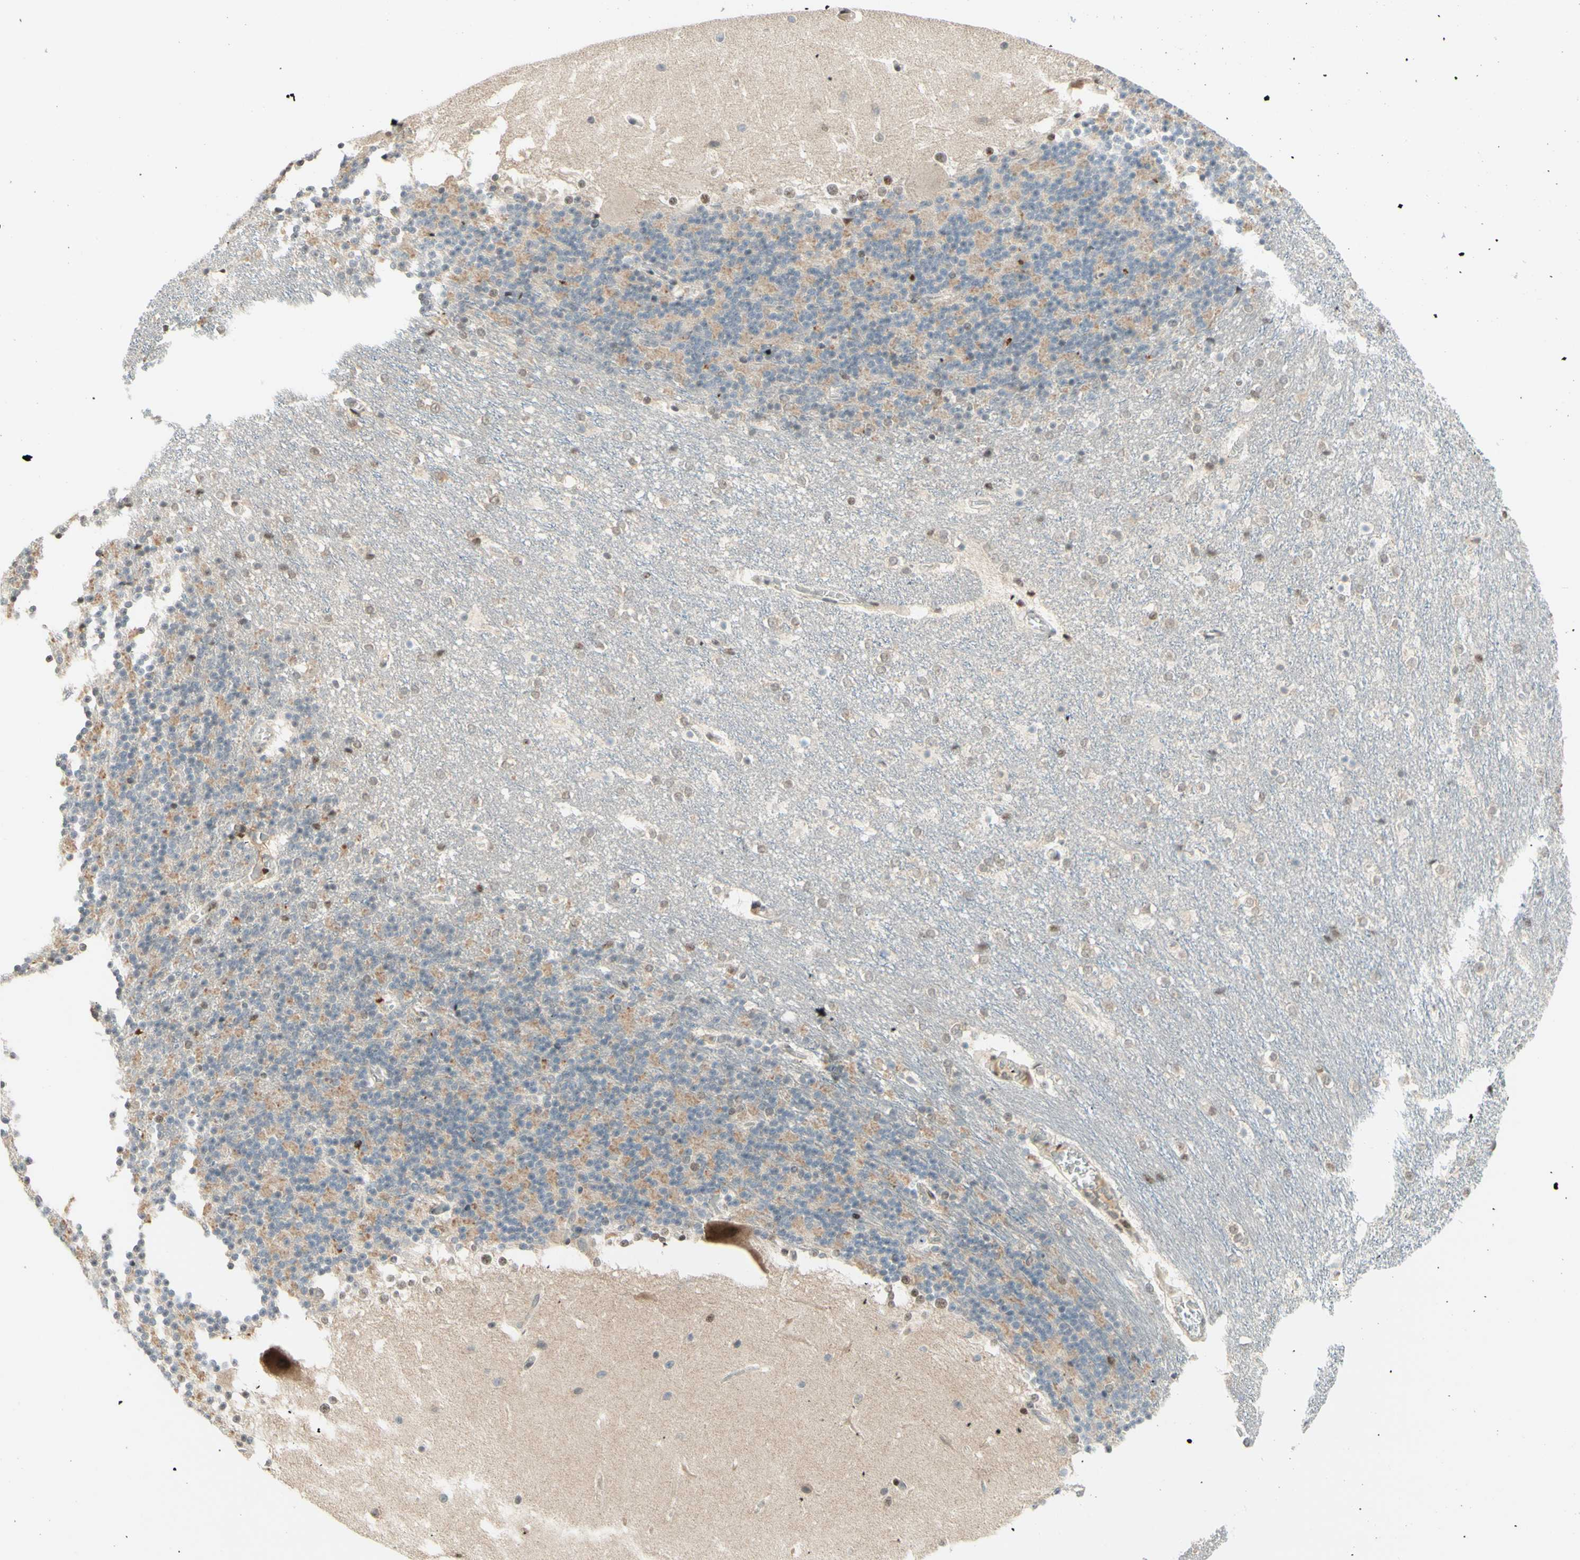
{"staining": {"intensity": "moderate", "quantity": "<25%", "location": "nuclear"}, "tissue": "cerebellum", "cell_type": "Cells in granular layer", "image_type": "normal", "snomed": [{"axis": "morphology", "description": "Normal tissue, NOS"}, {"axis": "topography", "description": "Cerebellum"}], "caption": "Benign cerebellum displays moderate nuclear expression in about <25% of cells in granular layer.", "gene": "CDKL5", "patient": {"sex": "female", "age": 19}}